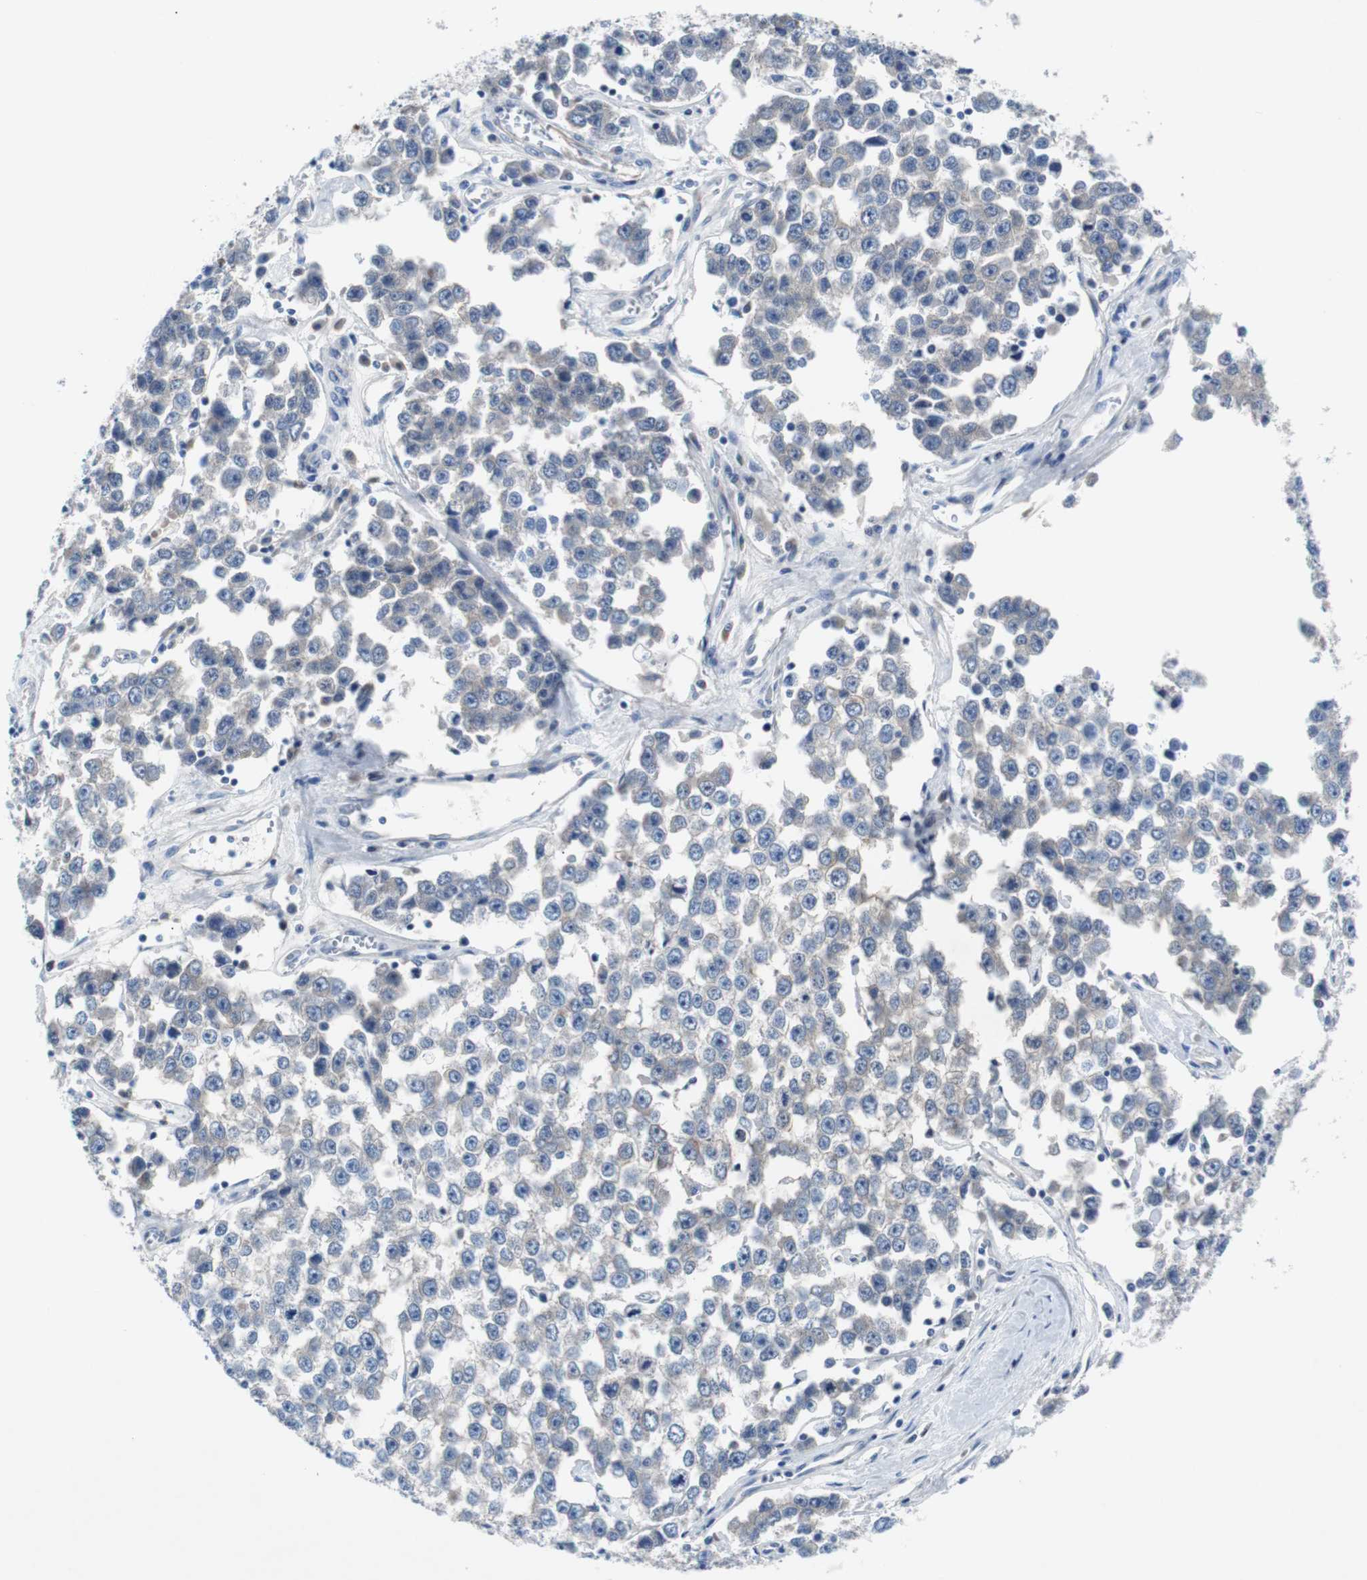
{"staining": {"intensity": "moderate", "quantity": "25%-75%", "location": "cytoplasmic/membranous"}, "tissue": "testis cancer", "cell_type": "Tumor cells", "image_type": "cancer", "snomed": [{"axis": "morphology", "description": "Seminoma, NOS"}, {"axis": "morphology", "description": "Carcinoma, Embryonal, NOS"}, {"axis": "topography", "description": "Testis"}], "caption": "Protein expression analysis of testis cancer displays moderate cytoplasmic/membranous positivity in about 25%-75% of tumor cells.", "gene": "EEF2K", "patient": {"sex": "male", "age": 52}}